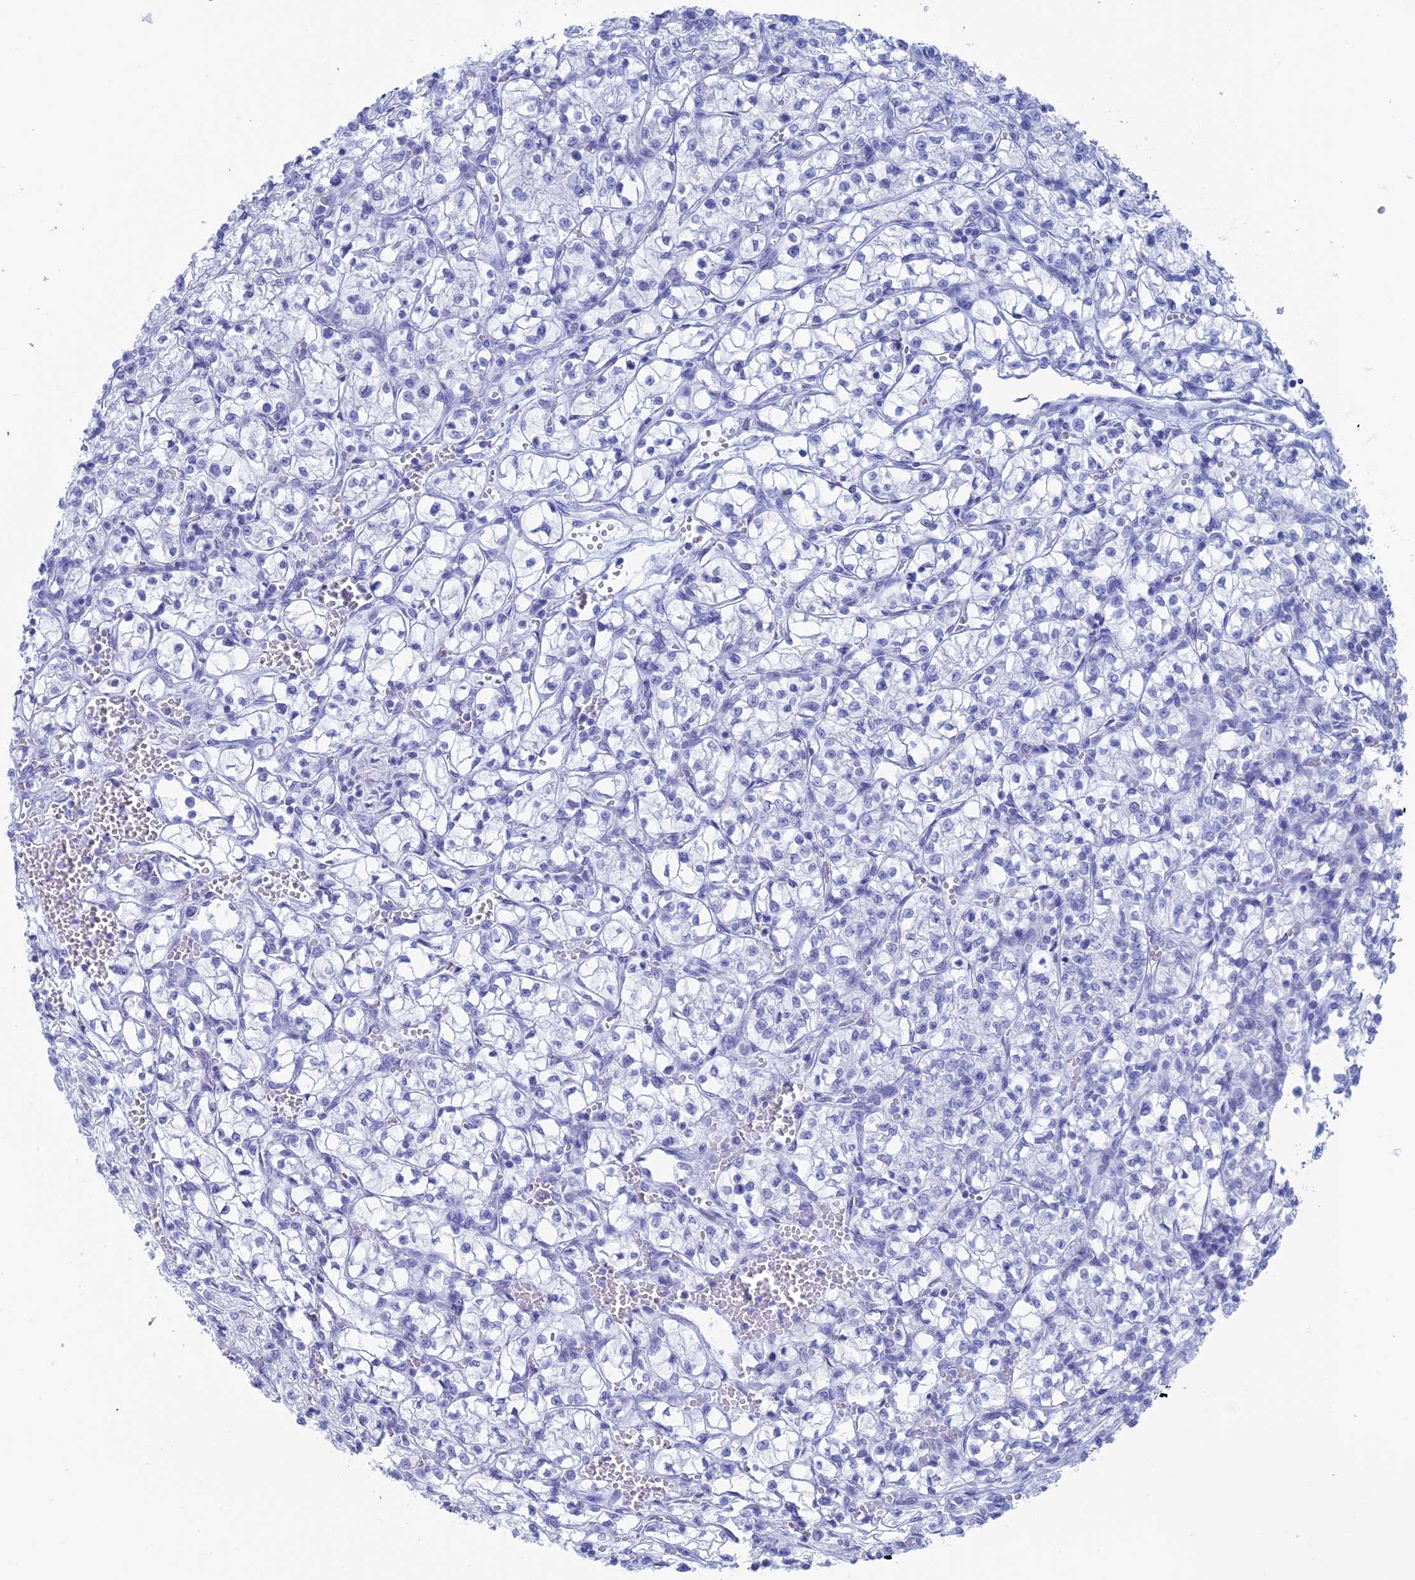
{"staining": {"intensity": "negative", "quantity": "none", "location": "none"}, "tissue": "renal cancer", "cell_type": "Tumor cells", "image_type": "cancer", "snomed": [{"axis": "morphology", "description": "Adenocarcinoma, NOS"}, {"axis": "topography", "description": "Kidney"}], "caption": "Immunohistochemical staining of adenocarcinoma (renal) shows no significant staining in tumor cells.", "gene": "TBC1D30", "patient": {"sex": "female", "age": 64}}